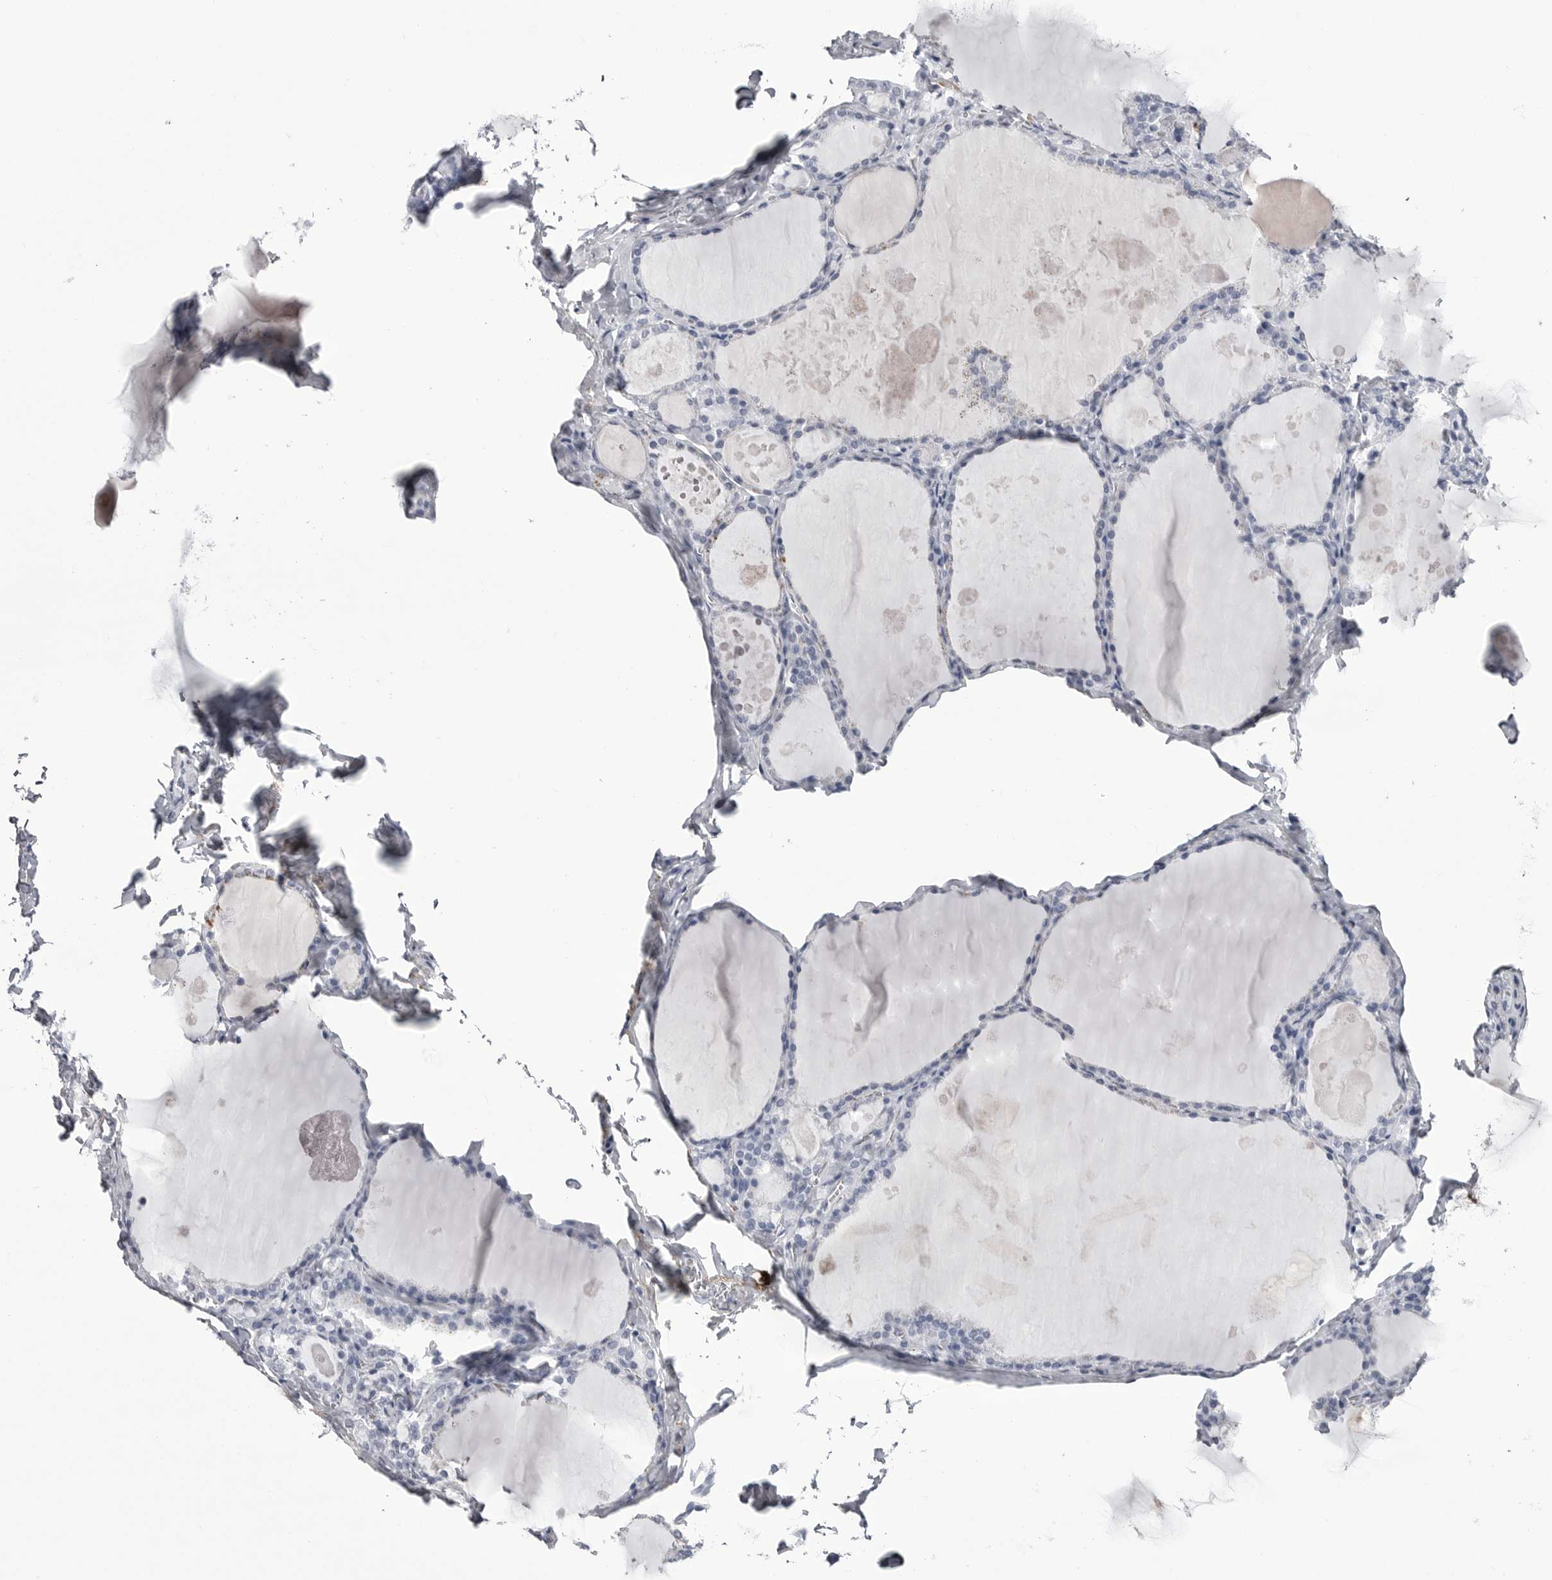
{"staining": {"intensity": "negative", "quantity": "none", "location": "none"}, "tissue": "thyroid gland", "cell_type": "Glandular cells", "image_type": "normal", "snomed": [{"axis": "morphology", "description": "Normal tissue, NOS"}, {"axis": "topography", "description": "Thyroid gland"}], "caption": "Immunohistochemical staining of unremarkable human thyroid gland demonstrates no significant positivity in glandular cells.", "gene": "COL26A1", "patient": {"sex": "male", "age": 56}}